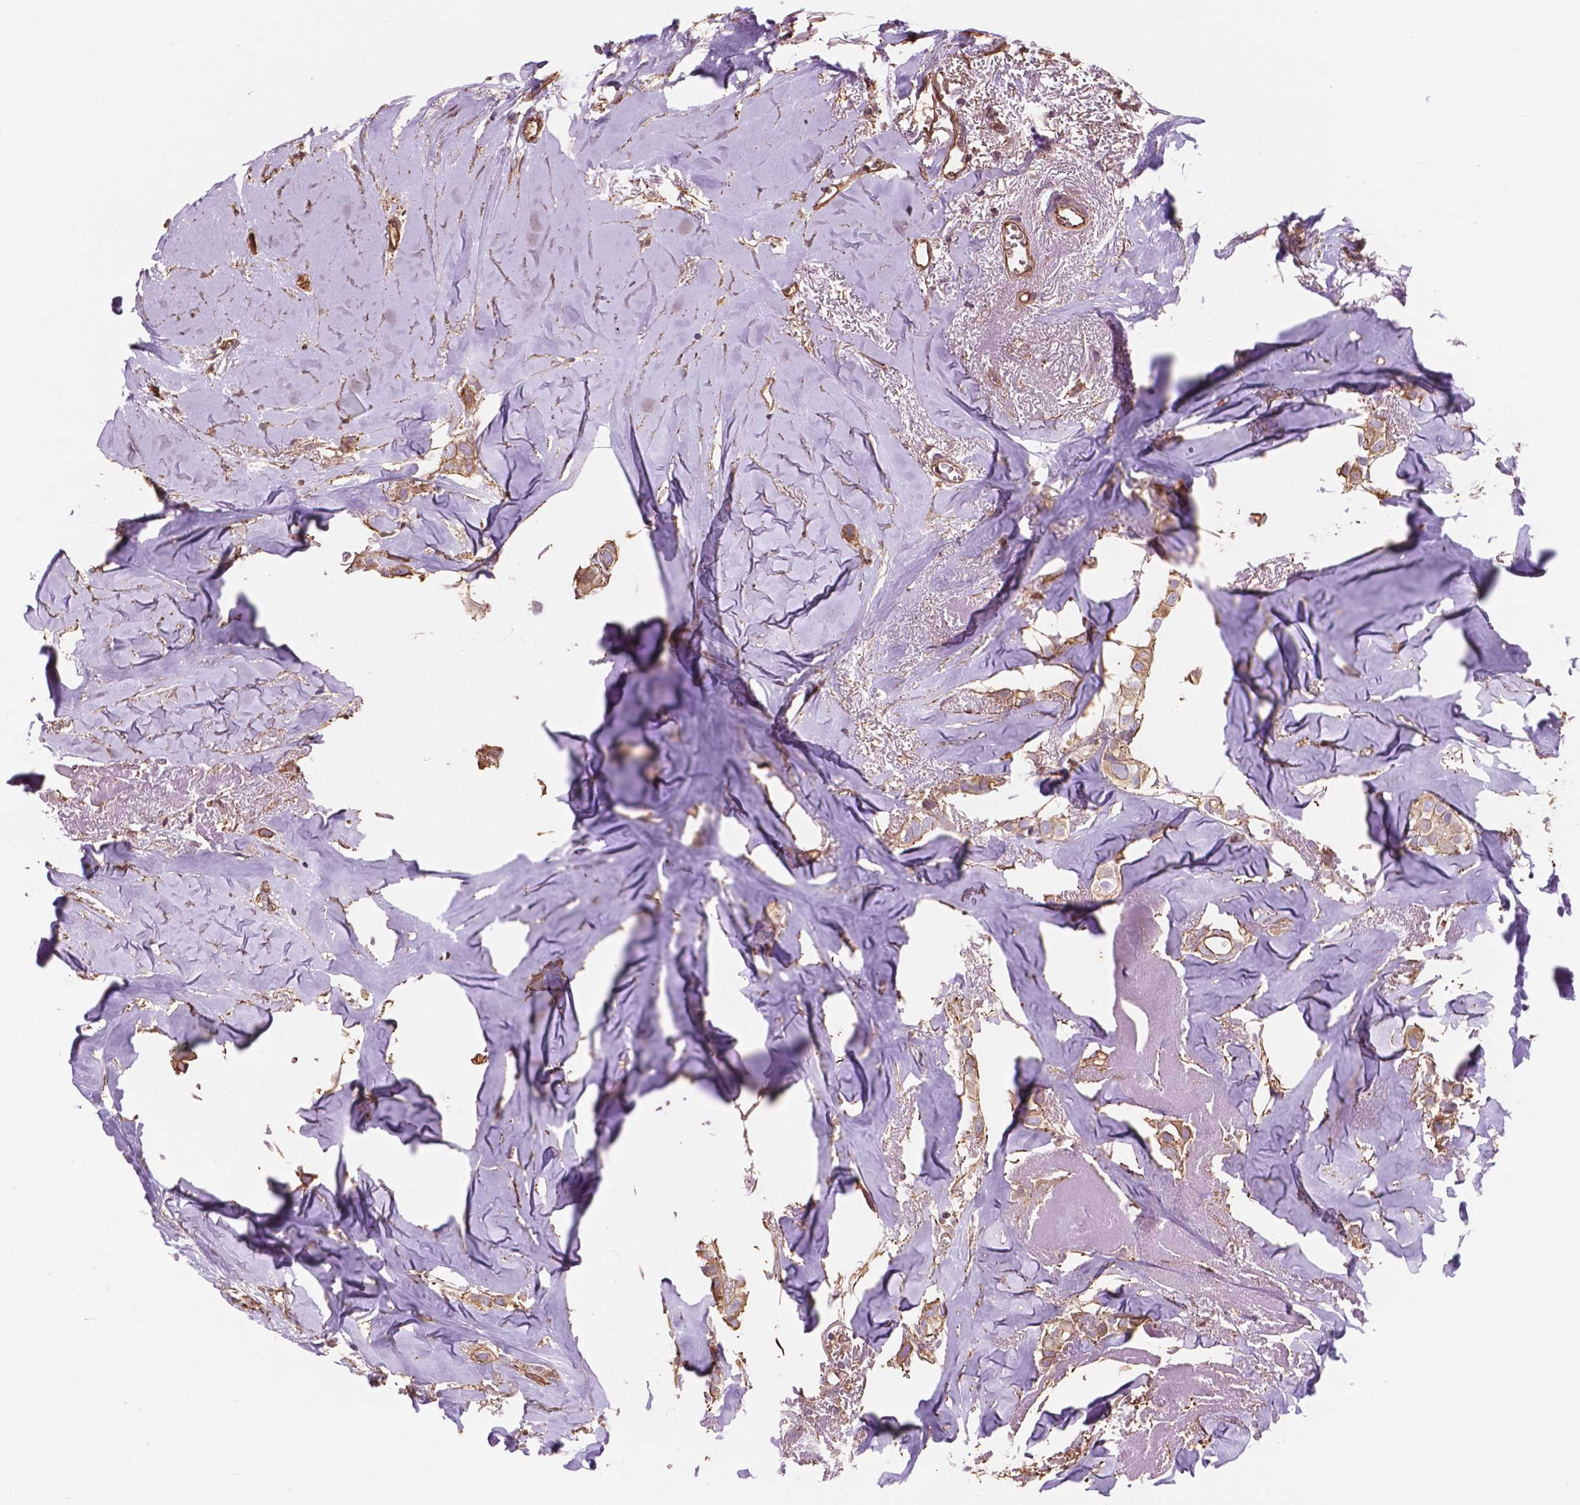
{"staining": {"intensity": "moderate", "quantity": ">75%", "location": "cytoplasmic/membranous"}, "tissue": "breast cancer", "cell_type": "Tumor cells", "image_type": "cancer", "snomed": [{"axis": "morphology", "description": "Duct carcinoma"}, {"axis": "topography", "description": "Breast"}], "caption": "Tumor cells display medium levels of moderate cytoplasmic/membranous positivity in approximately >75% of cells in human breast cancer. (DAB = brown stain, brightfield microscopy at high magnification).", "gene": "NIPA2", "patient": {"sex": "female", "age": 85}}